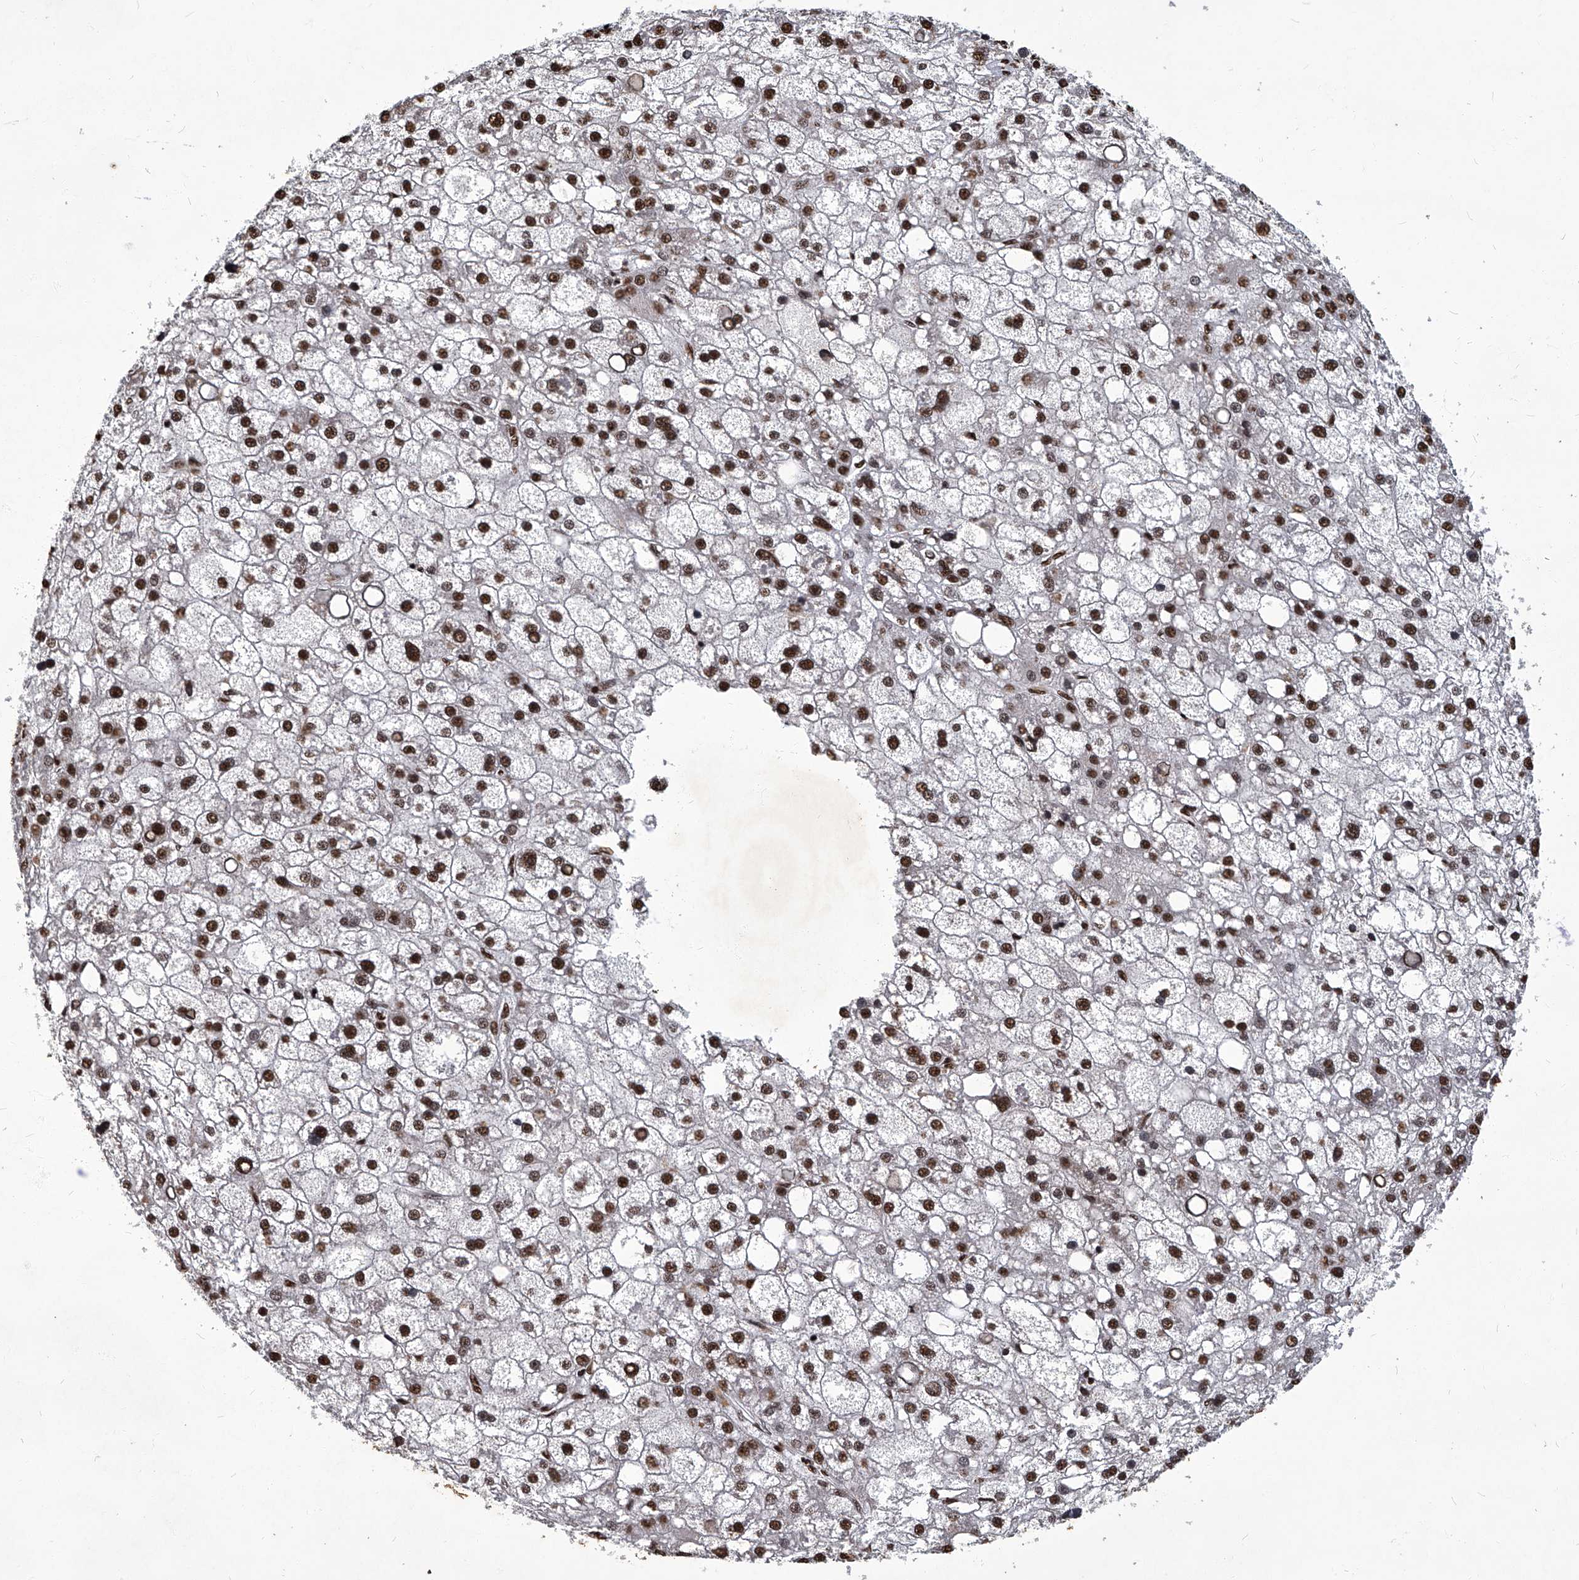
{"staining": {"intensity": "strong", "quantity": ">75%", "location": "nuclear"}, "tissue": "liver cancer", "cell_type": "Tumor cells", "image_type": "cancer", "snomed": [{"axis": "morphology", "description": "Carcinoma, Hepatocellular, NOS"}, {"axis": "topography", "description": "Liver"}], "caption": "Immunohistochemical staining of human liver cancer (hepatocellular carcinoma) reveals high levels of strong nuclear protein expression in about >75% of tumor cells. Nuclei are stained in blue.", "gene": "HBP1", "patient": {"sex": "male", "age": 67}}